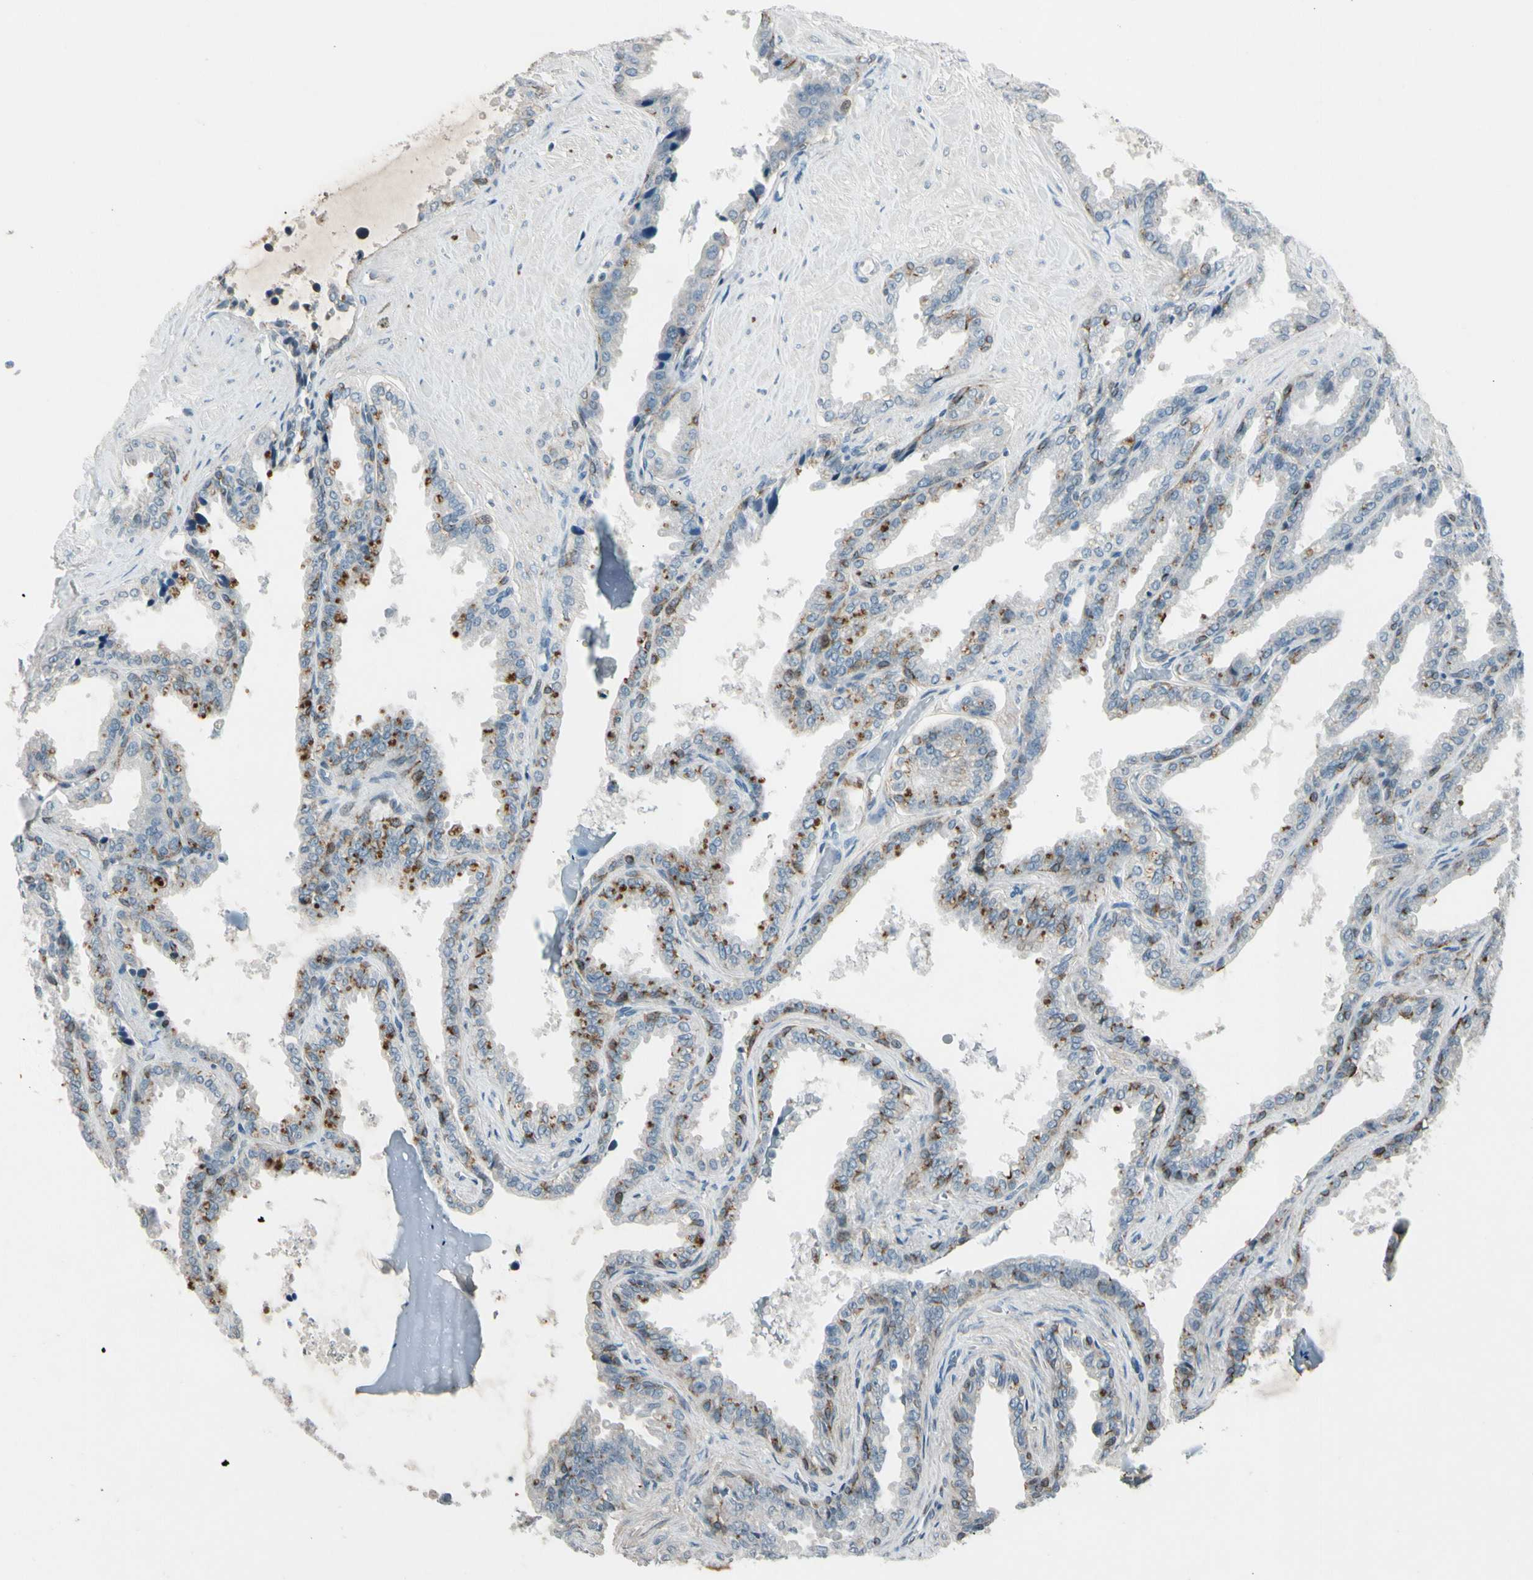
{"staining": {"intensity": "moderate", "quantity": "<25%", "location": "cytoplasmic/membranous"}, "tissue": "seminal vesicle", "cell_type": "Glandular cells", "image_type": "normal", "snomed": [{"axis": "morphology", "description": "Normal tissue, NOS"}, {"axis": "topography", "description": "Seminal veicle"}], "caption": "This is a histology image of immunohistochemistry staining of benign seminal vesicle, which shows moderate staining in the cytoplasmic/membranous of glandular cells.", "gene": "PDPN", "patient": {"sex": "male", "age": 46}}